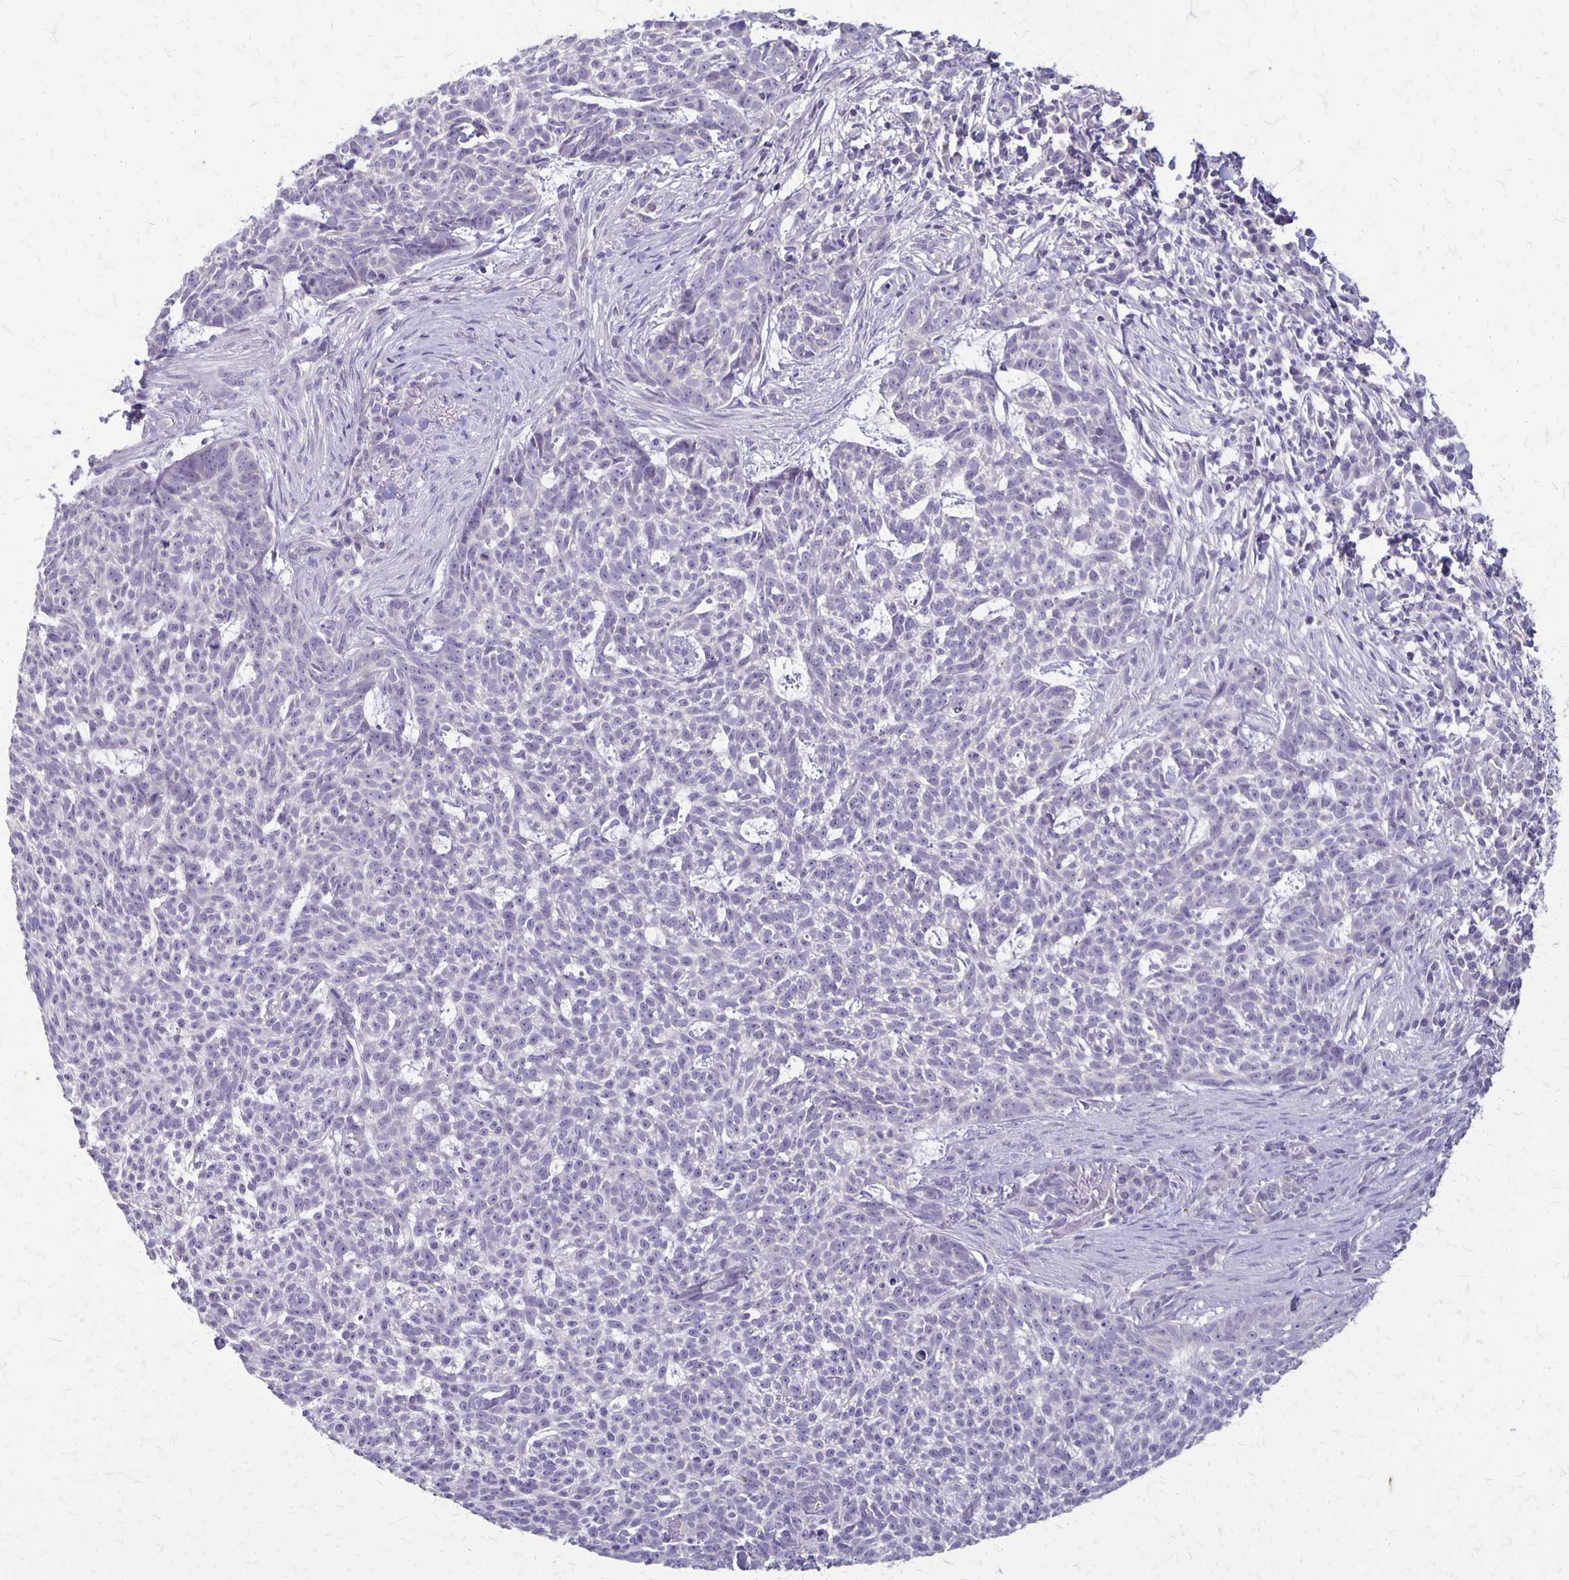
{"staining": {"intensity": "negative", "quantity": "none", "location": "none"}, "tissue": "skin cancer", "cell_type": "Tumor cells", "image_type": "cancer", "snomed": [{"axis": "morphology", "description": "Basal cell carcinoma"}, {"axis": "topography", "description": "Skin"}], "caption": "The immunohistochemistry (IHC) image has no significant expression in tumor cells of basal cell carcinoma (skin) tissue.", "gene": "SEPTIN5", "patient": {"sex": "female", "age": 93}}